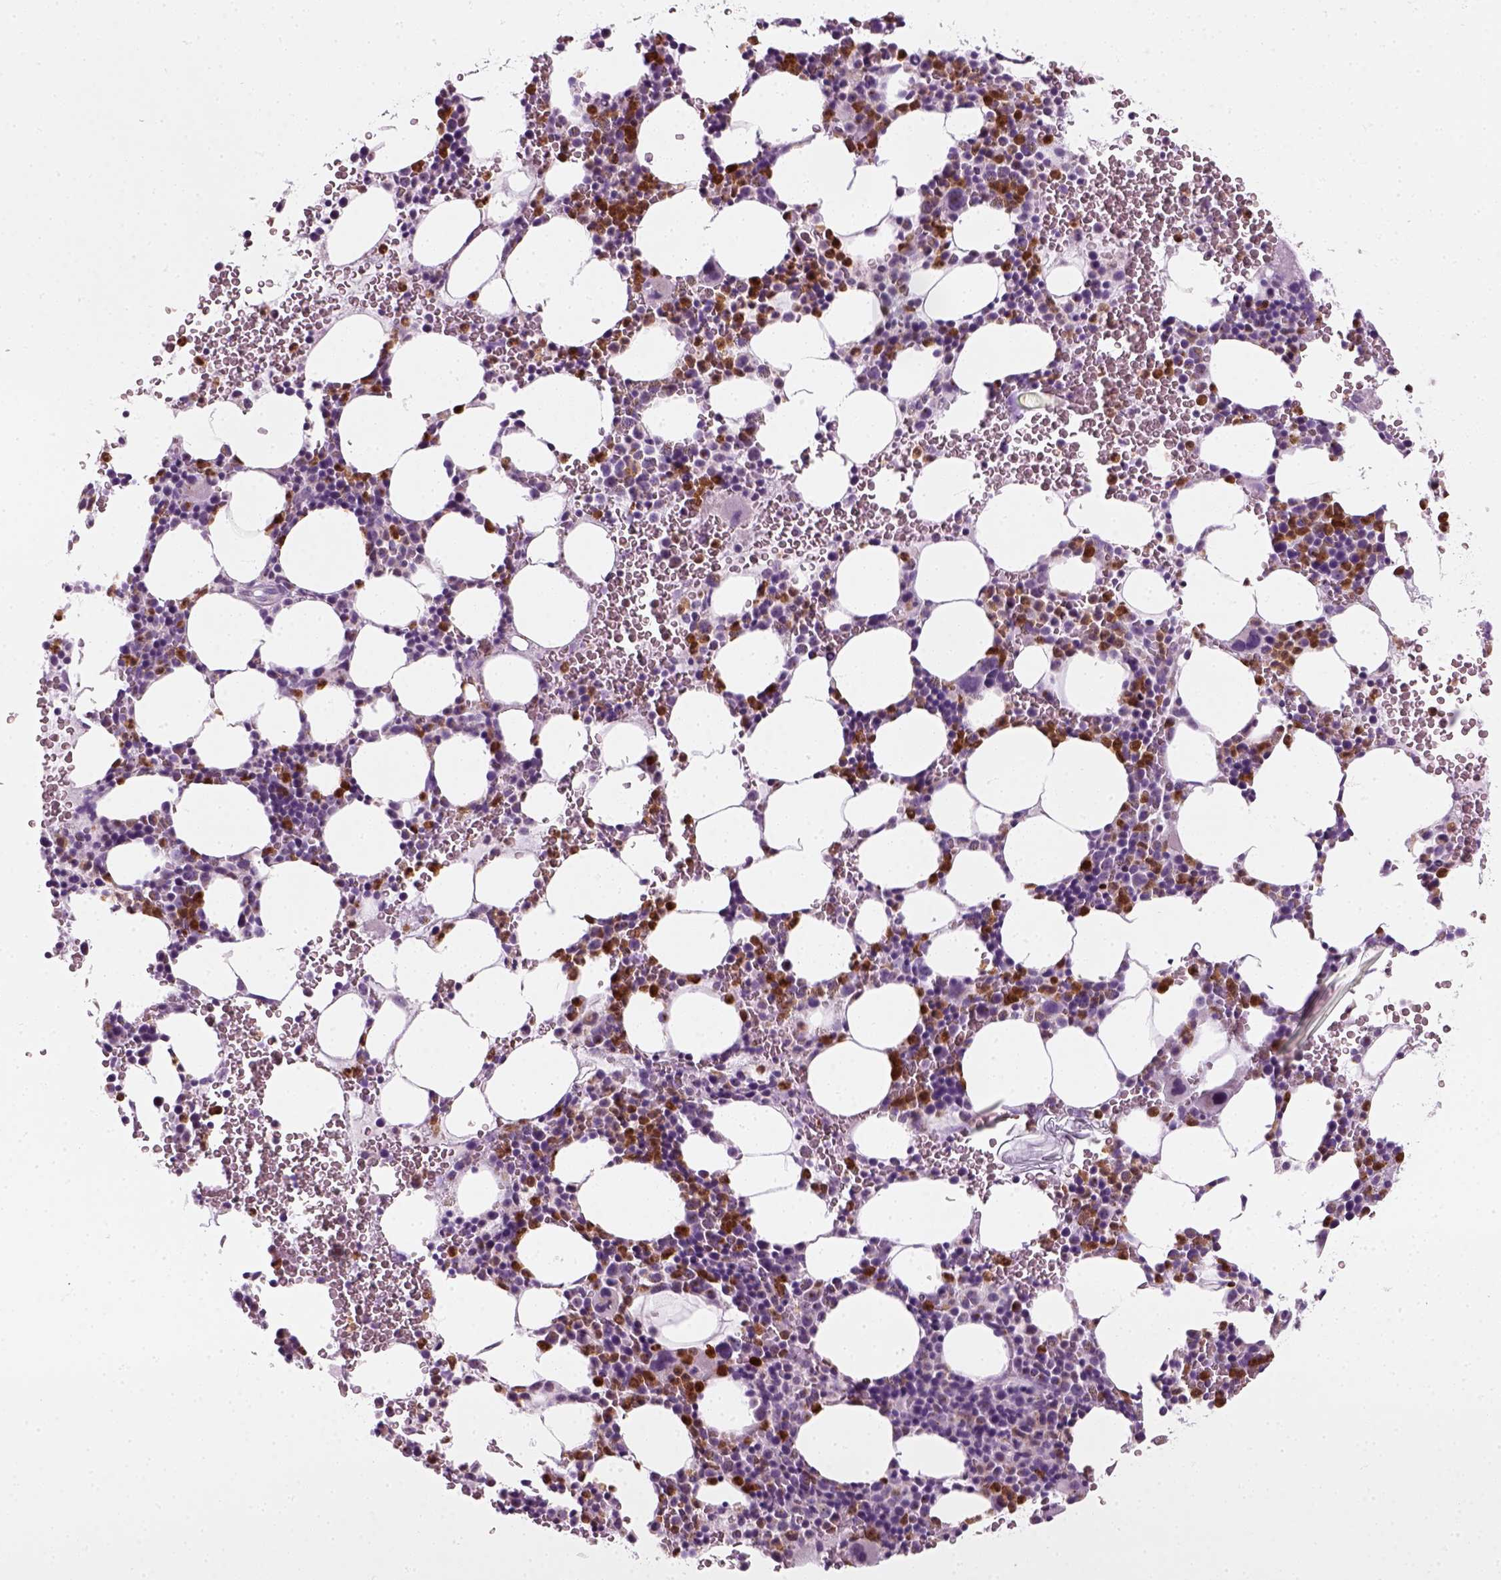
{"staining": {"intensity": "strong", "quantity": "25%-75%", "location": "nuclear"}, "tissue": "bone marrow", "cell_type": "Hematopoietic cells", "image_type": "normal", "snomed": [{"axis": "morphology", "description": "Normal tissue, NOS"}, {"axis": "topography", "description": "Bone marrow"}], "caption": "Protein positivity by IHC exhibits strong nuclear expression in approximately 25%-75% of hematopoietic cells in benign bone marrow.", "gene": "IL4", "patient": {"sex": "male", "age": 82}}